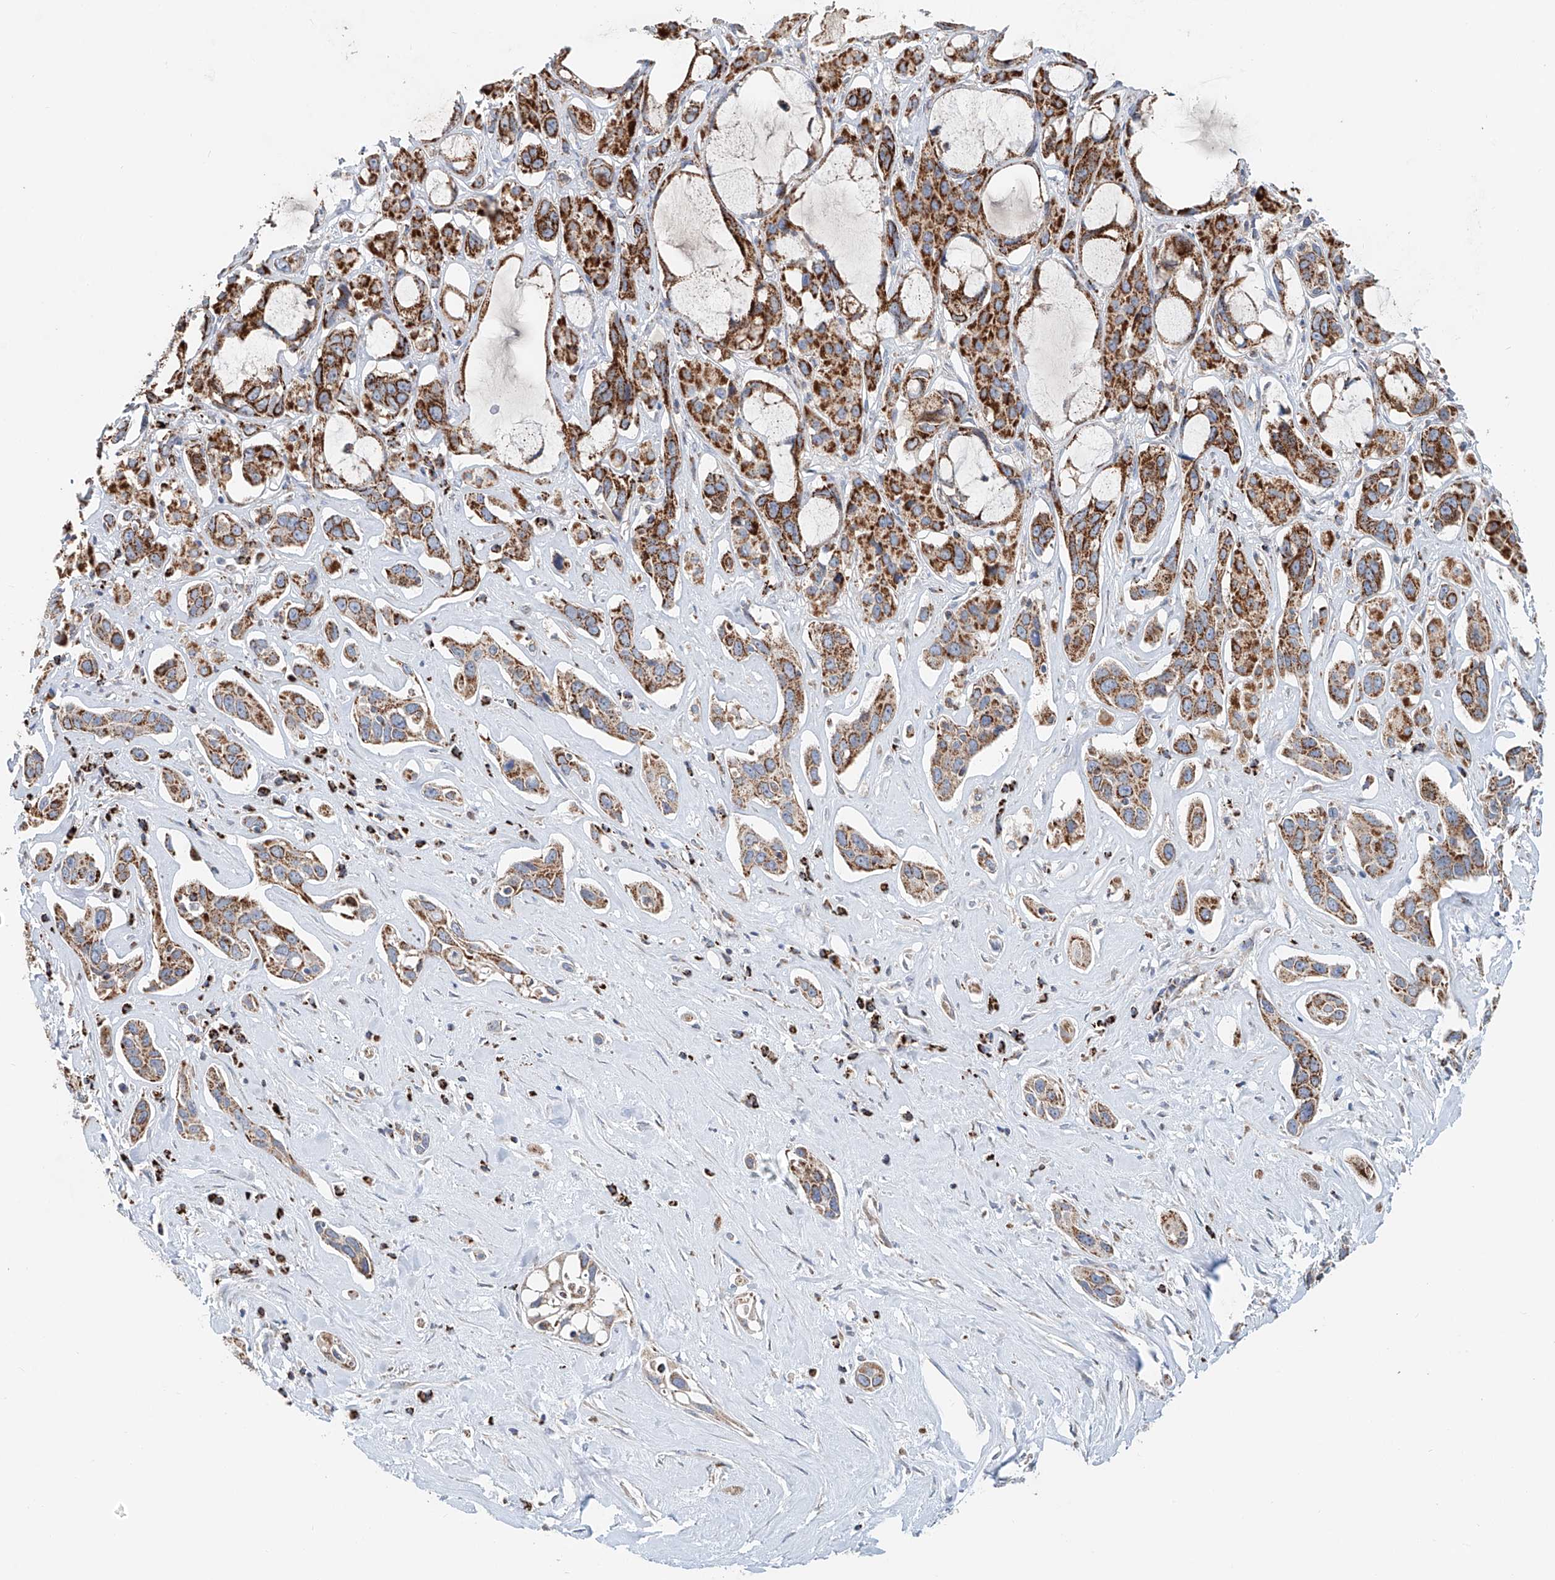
{"staining": {"intensity": "moderate", "quantity": ">75%", "location": "cytoplasmic/membranous"}, "tissue": "pancreatic cancer", "cell_type": "Tumor cells", "image_type": "cancer", "snomed": [{"axis": "morphology", "description": "Adenocarcinoma, NOS"}, {"axis": "topography", "description": "Pancreas"}], "caption": "A medium amount of moderate cytoplasmic/membranous expression is identified in about >75% of tumor cells in pancreatic cancer (adenocarcinoma) tissue.", "gene": "CARD10", "patient": {"sex": "female", "age": 60}}